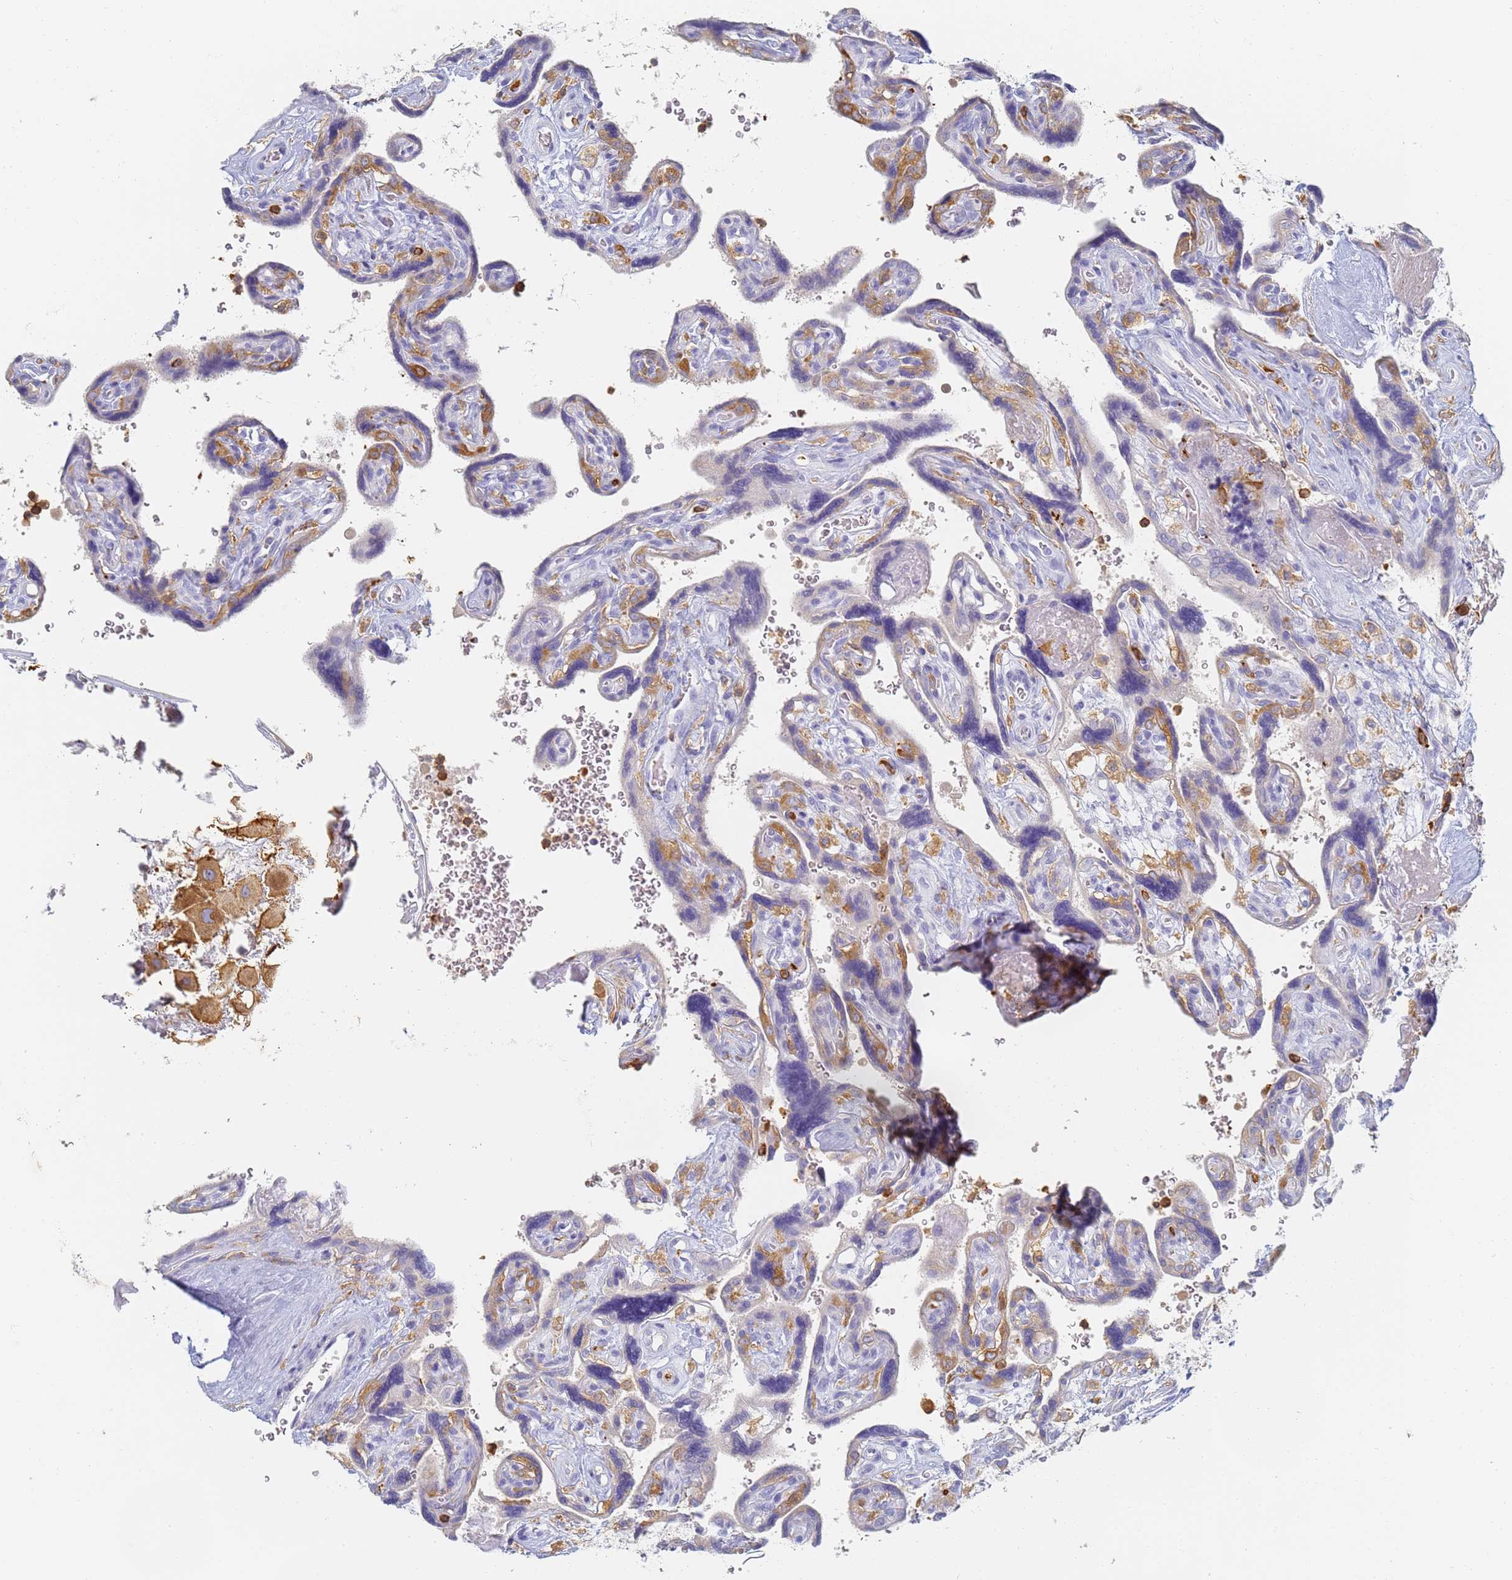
{"staining": {"intensity": "moderate", "quantity": "<25%", "location": "cytoplasmic/membranous"}, "tissue": "placenta", "cell_type": "Trophoblastic cells", "image_type": "normal", "snomed": [{"axis": "morphology", "description": "Normal tissue, NOS"}, {"axis": "topography", "description": "Placenta"}], "caption": "Normal placenta reveals moderate cytoplasmic/membranous staining in about <25% of trophoblastic cells (Brightfield microscopy of DAB IHC at high magnification)..", "gene": "BIN2", "patient": {"sex": "female", "age": 39}}